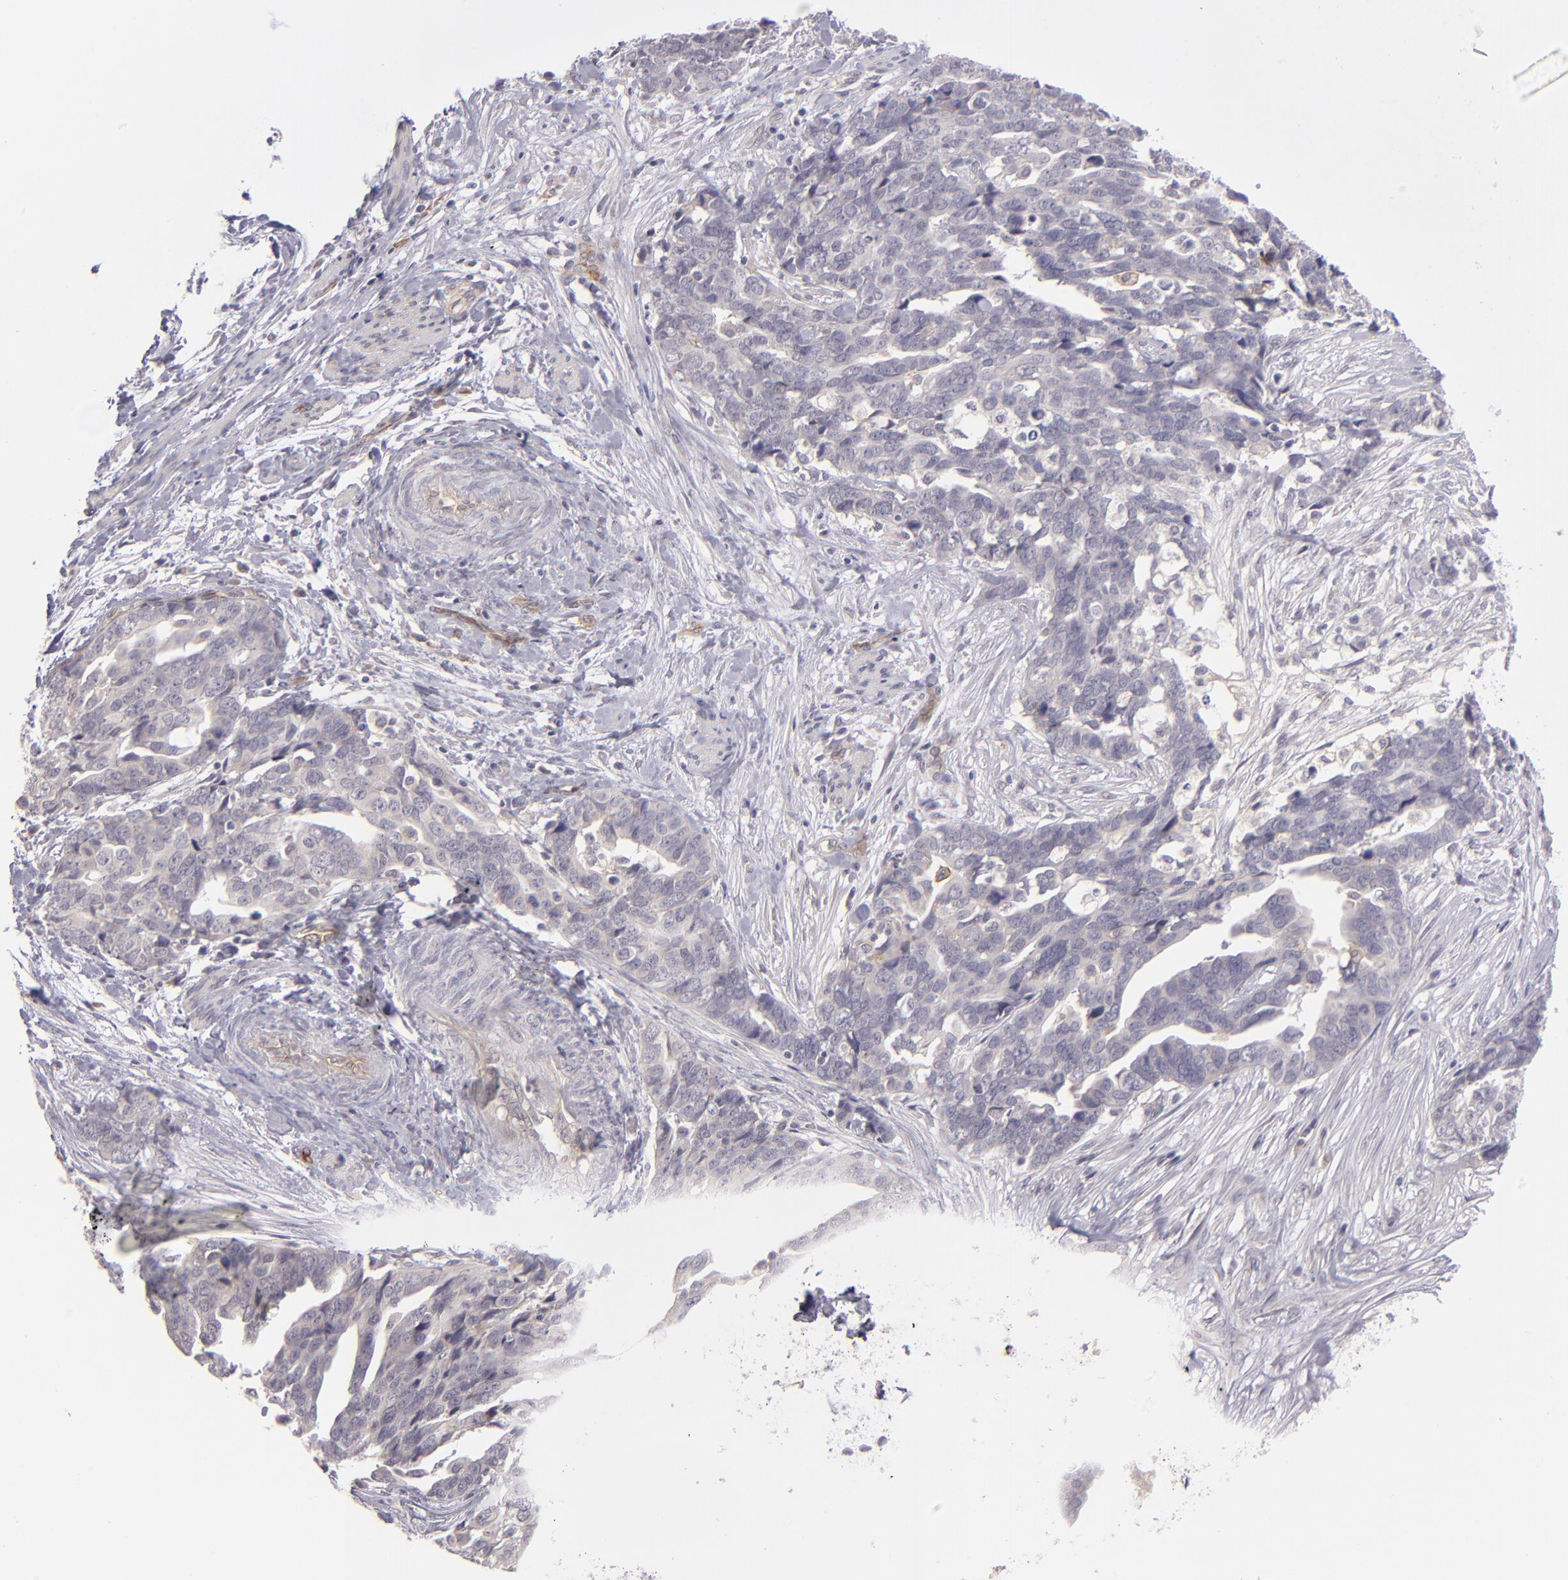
{"staining": {"intensity": "negative", "quantity": "none", "location": "none"}, "tissue": "ovarian cancer", "cell_type": "Tumor cells", "image_type": "cancer", "snomed": [{"axis": "morphology", "description": "Normal tissue, NOS"}, {"axis": "morphology", "description": "Cystadenocarcinoma, serous, NOS"}, {"axis": "topography", "description": "Fallopian tube"}, {"axis": "topography", "description": "Ovary"}], "caption": "A histopathology image of ovarian cancer stained for a protein demonstrates no brown staining in tumor cells. (DAB (3,3'-diaminobenzidine) IHC visualized using brightfield microscopy, high magnification).", "gene": "THBD", "patient": {"sex": "female", "age": 56}}